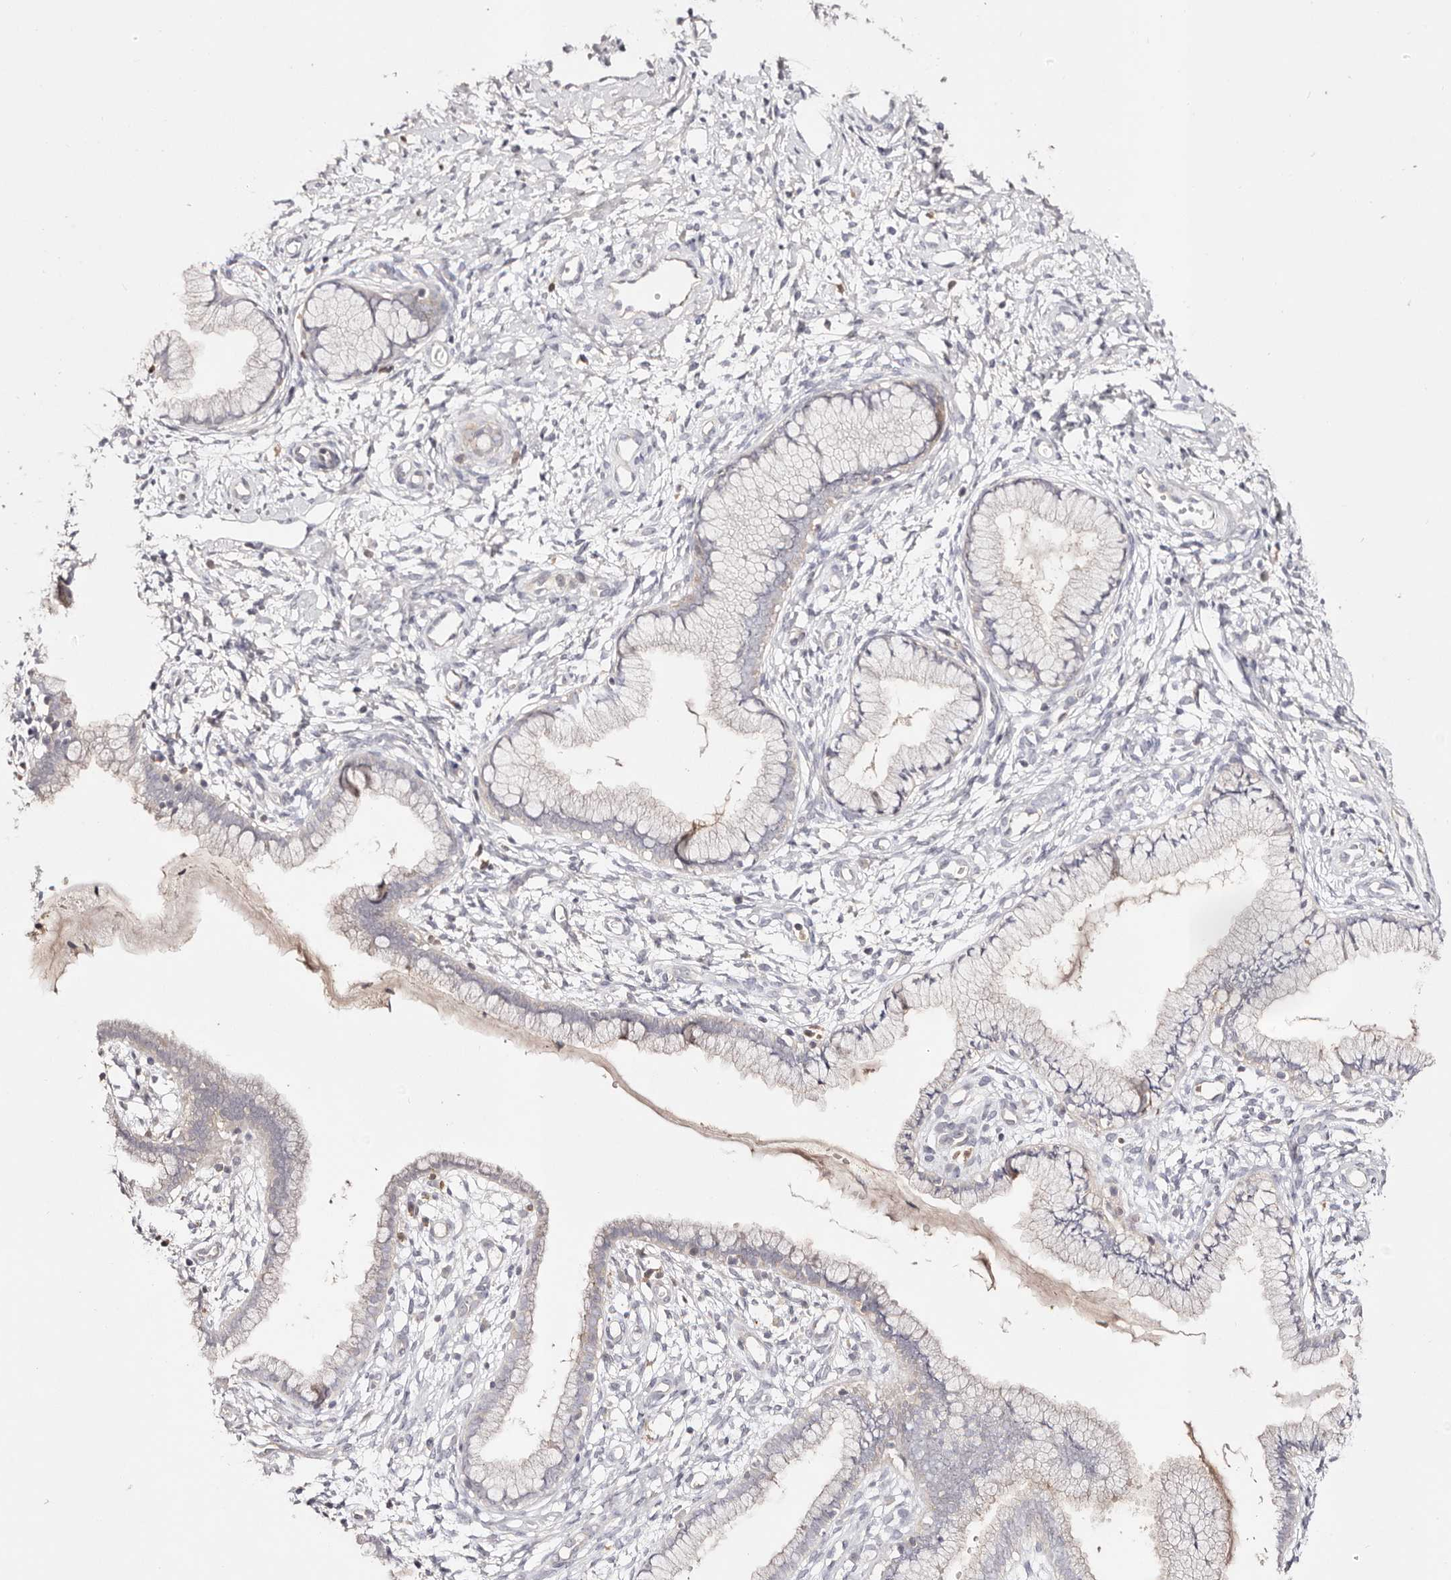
{"staining": {"intensity": "negative", "quantity": "none", "location": "none"}, "tissue": "cervix", "cell_type": "Glandular cells", "image_type": "normal", "snomed": [{"axis": "morphology", "description": "Normal tissue, NOS"}, {"axis": "topography", "description": "Cervix"}], "caption": "This is an IHC micrograph of benign cervix. There is no expression in glandular cells.", "gene": "SLC35B2", "patient": {"sex": "female", "age": 36}}